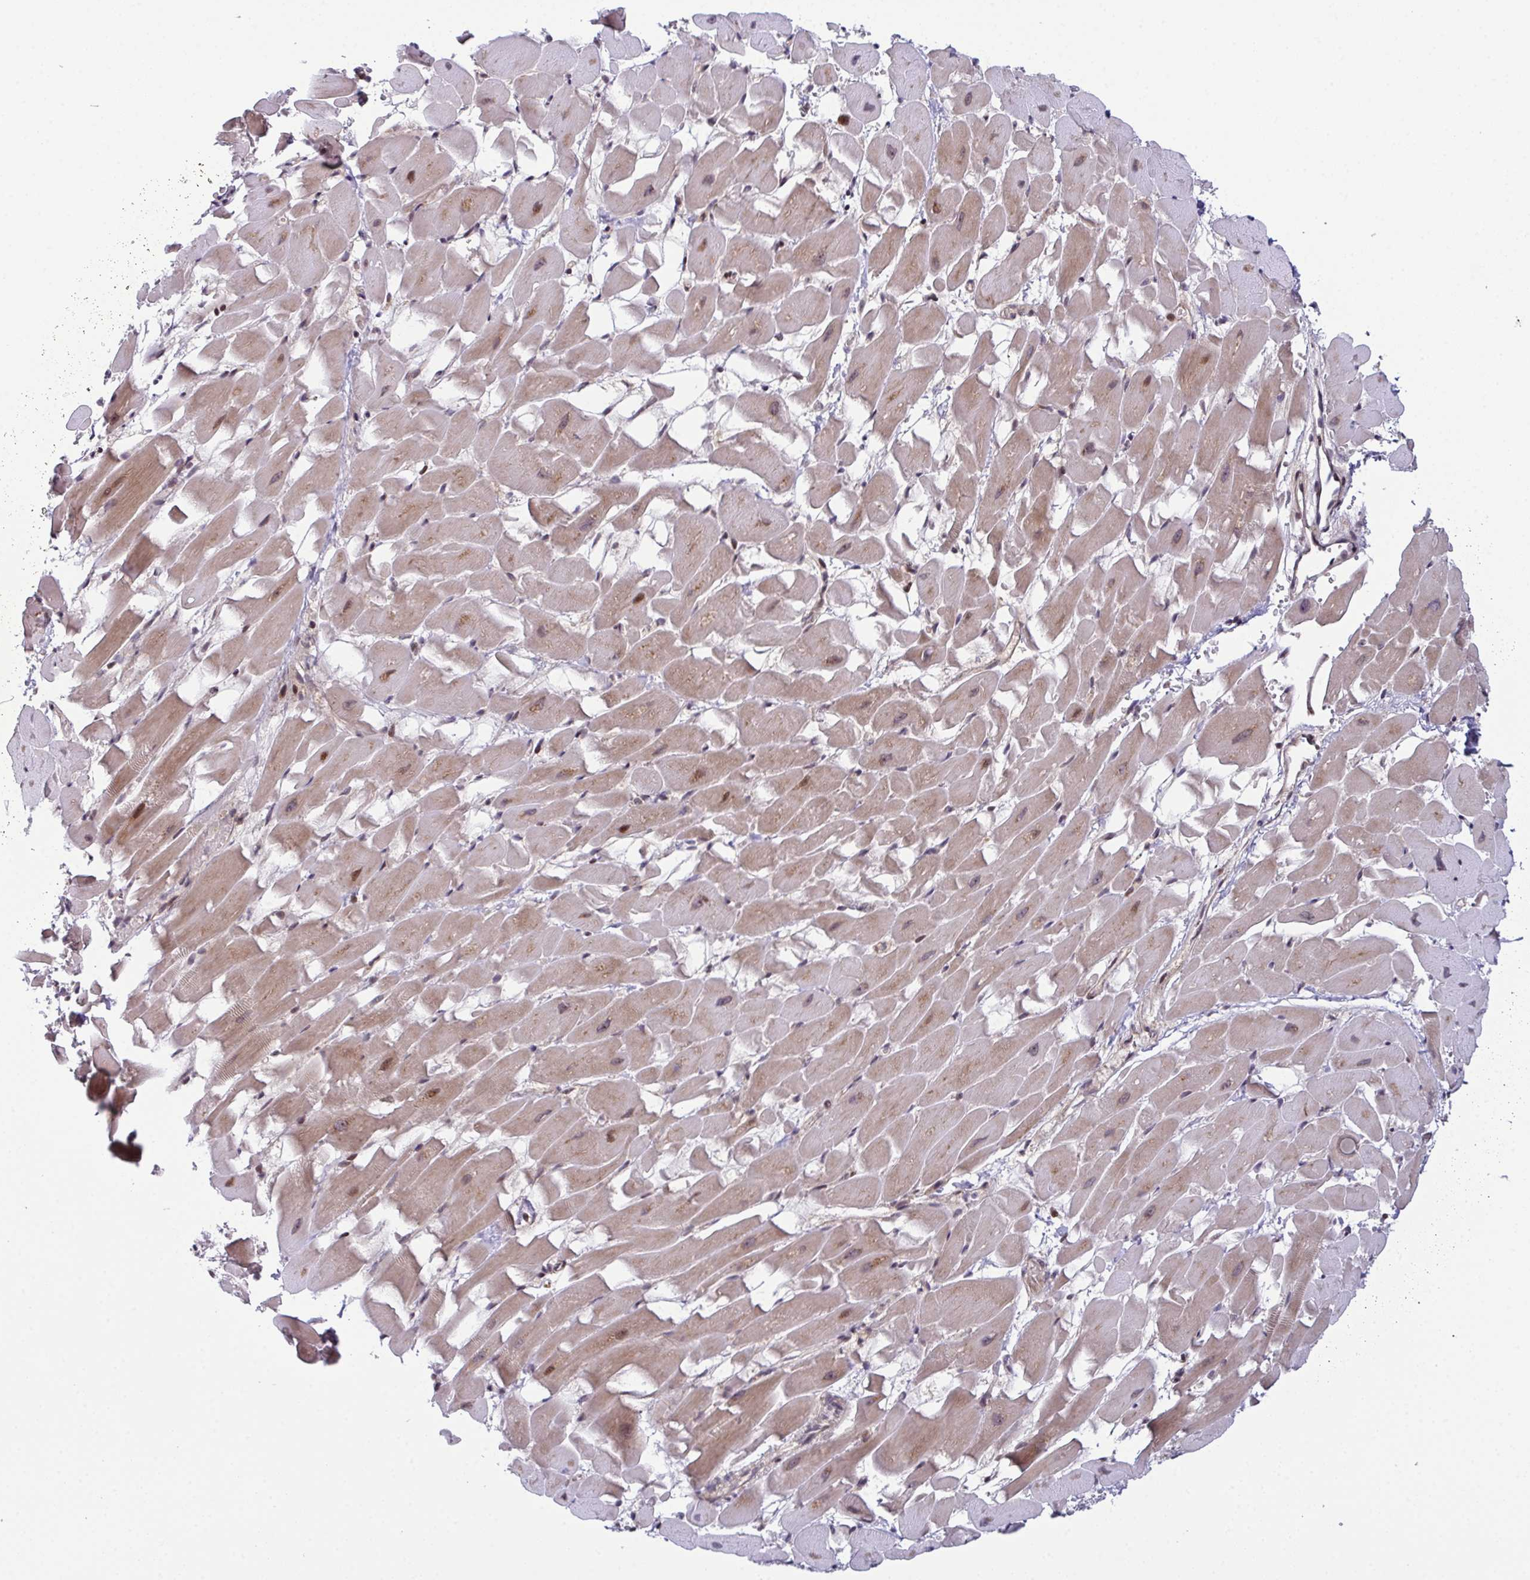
{"staining": {"intensity": "moderate", "quantity": "25%-75%", "location": "cytoplasmic/membranous"}, "tissue": "heart muscle", "cell_type": "Cardiomyocytes", "image_type": "normal", "snomed": [{"axis": "morphology", "description": "Normal tissue, NOS"}, {"axis": "topography", "description": "Heart"}], "caption": "This histopathology image reveals IHC staining of unremarkable heart muscle, with medium moderate cytoplasmic/membranous staining in approximately 25%-75% of cardiomyocytes.", "gene": "DNAJB1", "patient": {"sex": "male", "age": 37}}